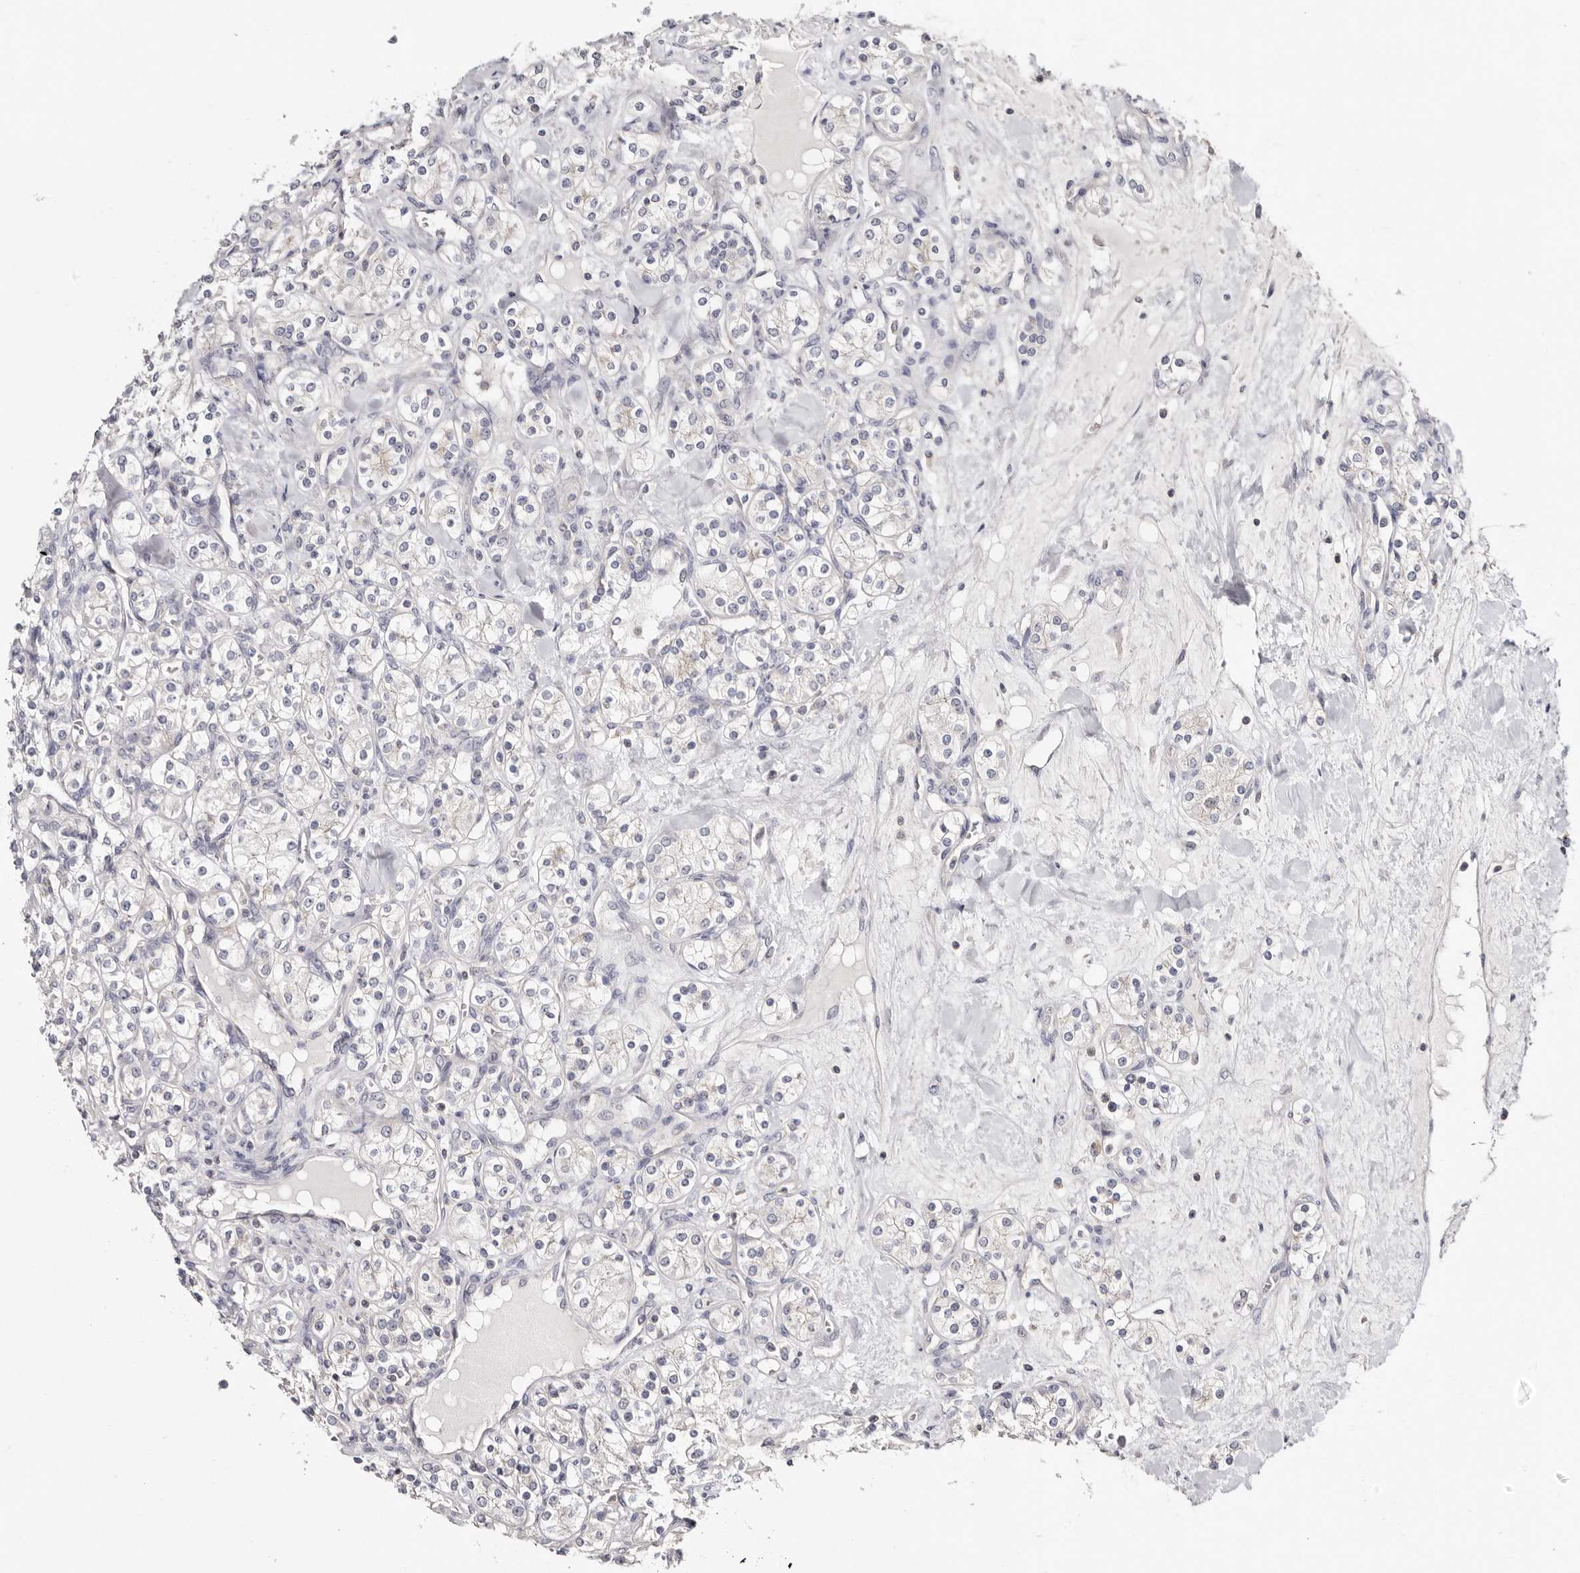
{"staining": {"intensity": "negative", "quantity": "none", "location": "none"}, "tissue": "renal cancer", "cell_type": "Tumor cells", "image_type": "cancer", "snomed": [{"axis": "morphology", "description": "Adenocarcinoma, NOS"}, {"axis": "topography", "description": "Kidney"}], "caption": "Human renal cancer (adenocarcinoma) stained for a protein using immunohistochemistry (IHC) demonstrates no positivity in tumor cells.", "gene": "S100A14", "patient": {"sex": "male", "age": 77}}